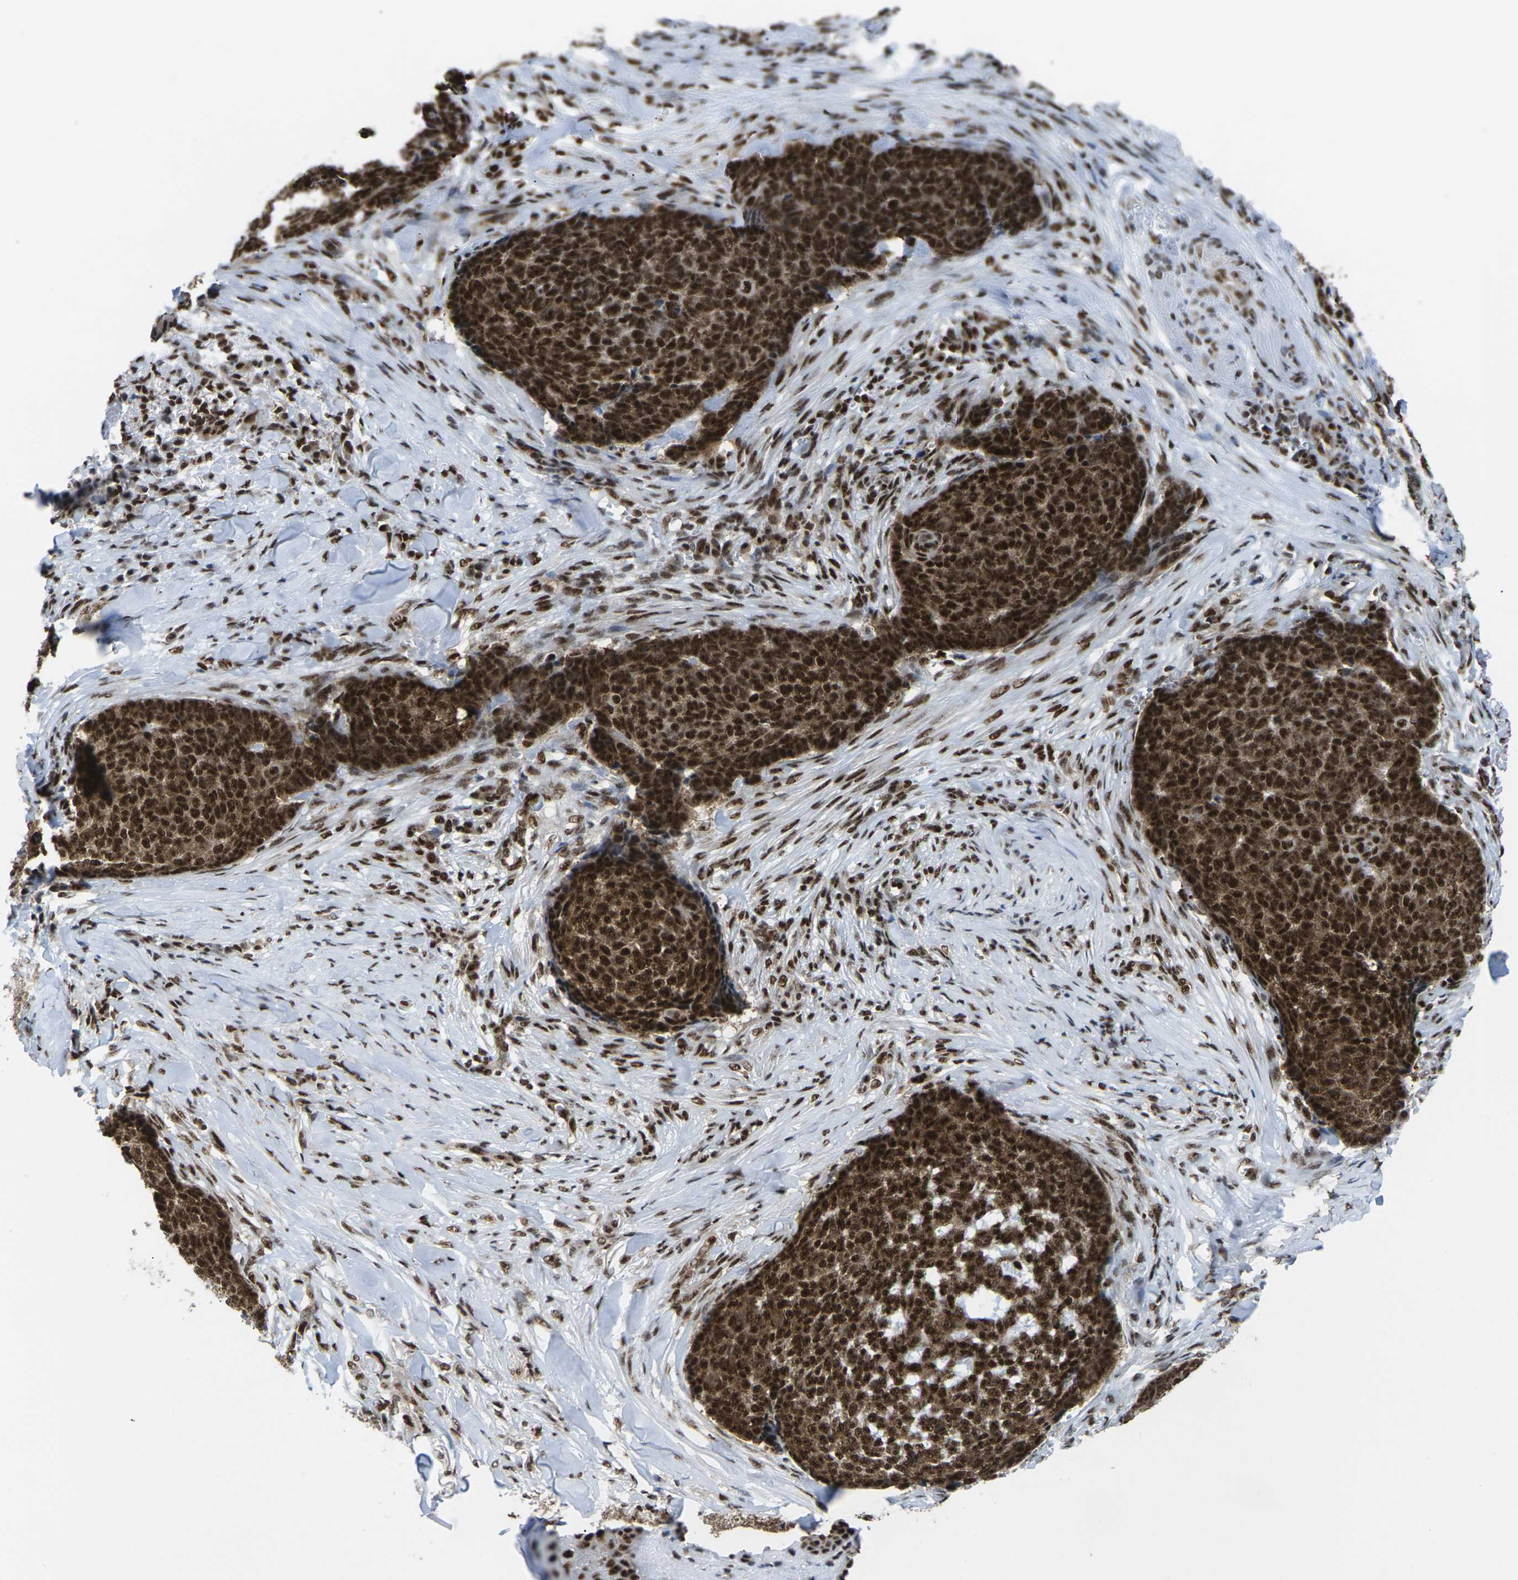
{"staining": {"intensity": "strong", "quantity": ">75%", "location": "cytoplasmic/membranous,nuclear"}, "tissue": "skin cancer", "cell_type": "Tumor cells", "image_type": "cancer", "snomed": [{"axis": "morphology", "description": "Basal cell carcinoma"}, {"axis": "topography", "description": "Skin"}], "caption": "Basal cell carcinoma (skin) stained with immunohistochemistry shows strong cytoplasmic/membranous and nuclear staining in approximately >75% of tumor cells.", "gene": "MAGOH", "patient": {"sex": "male", "age": 84}}